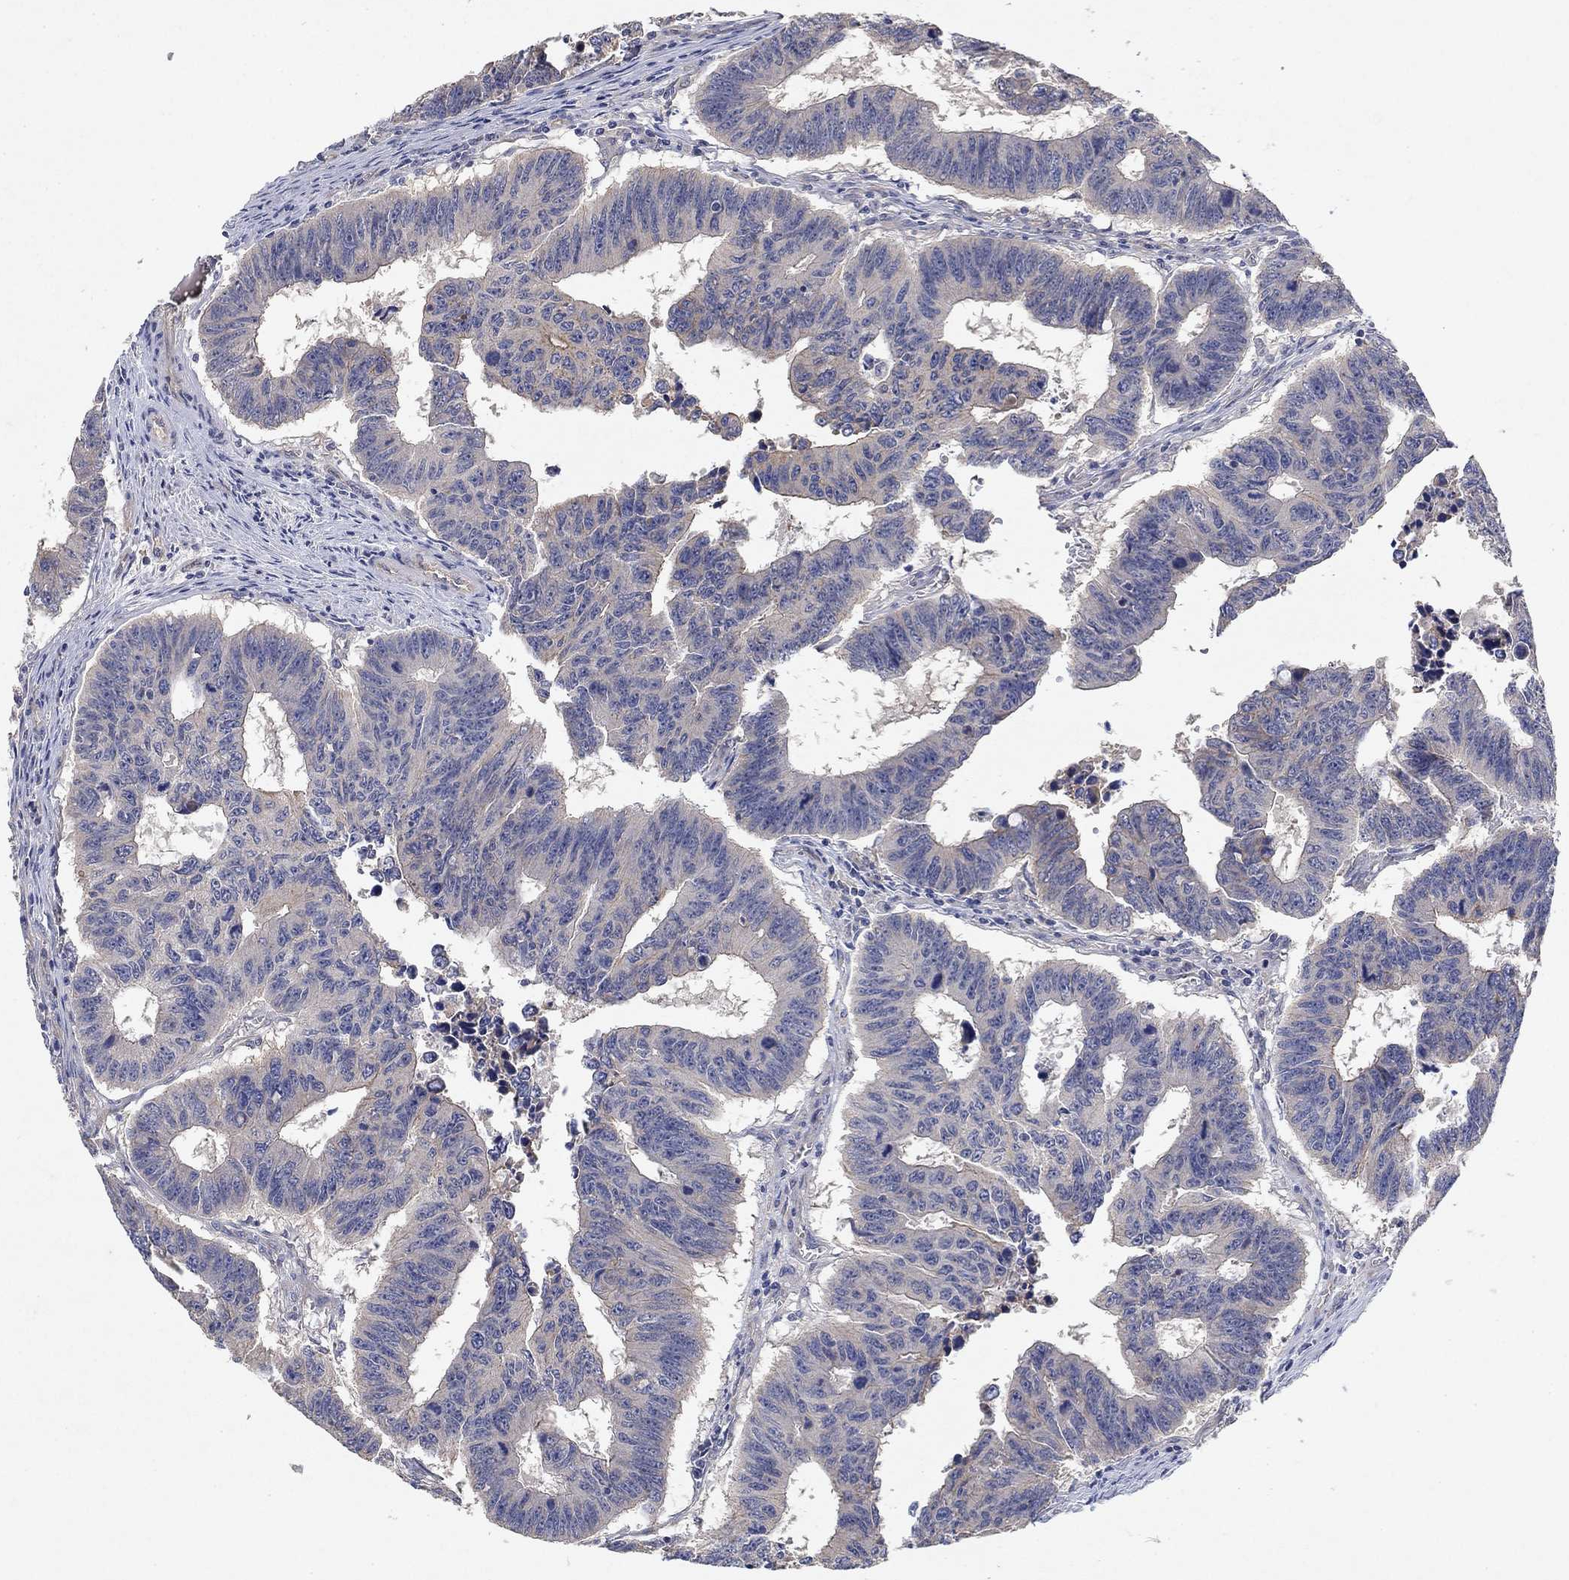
{"staining": {"intensity": "moderate", "quantity": "<25%", "location": "cytoplasmic/membranous"}, "tissue": "colorectal cancer", "cell_type": "Tumor cells", "image_type": "cancer", "snomed": [{"axis": "morphology", "description": "Adenocarcinoma, NOS"}, {"axis": "topography", "description": "Appendix"}, {"axis": "topography", "description": "Colon"}, {"axis": "topography", "description": "Cecum"}, {"axis": "topography", "description": "Colon asc"}], "caption": "Human colorectal cancer stained for a protein (brown) exhibits moderate cytoplasmic/membranous positive positivity in about <25% of tumor cells.", "gene": "MCUR1", "patient": {"sex": "female", "age": 85}}